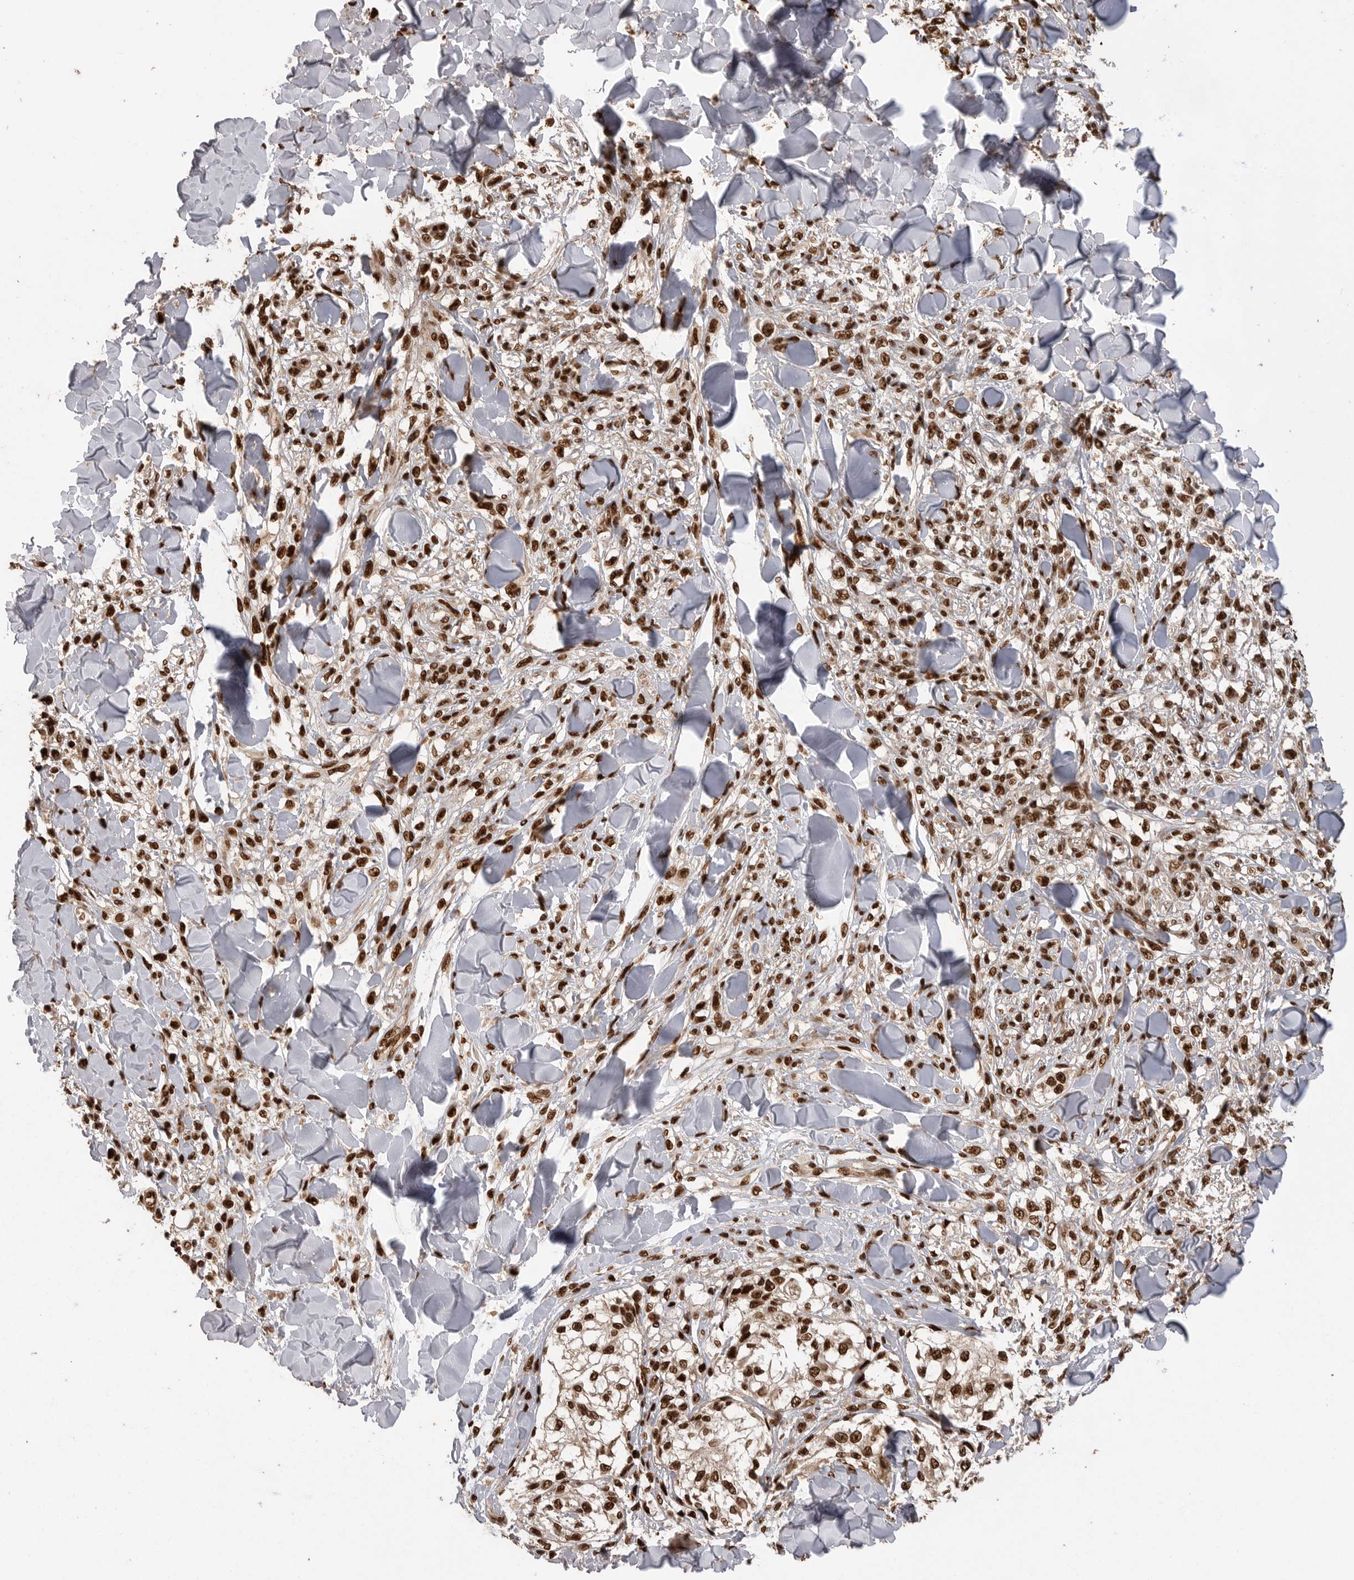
{"staining": {"intensity": "strong", "quantity": ">75%", "location": "nuclear"}, "tissue": "melanoma", "cell_type": "Tumor cells", "image_type": "cancer", "snomed": [{"axis": "morphology", "description": "Malignant melanoma, NOS"}, {"axis": "topography", "description": "Skin of head"}], "caption": "High-power microscopy captured an immunohistochemistry (IHC) micrograph of malignant melanoma, revealing strong nuclear positivity in approximately >75% of tumor cells.", "gene": "PPP1R8", "patient": {"sex": "male", "age": 83}}